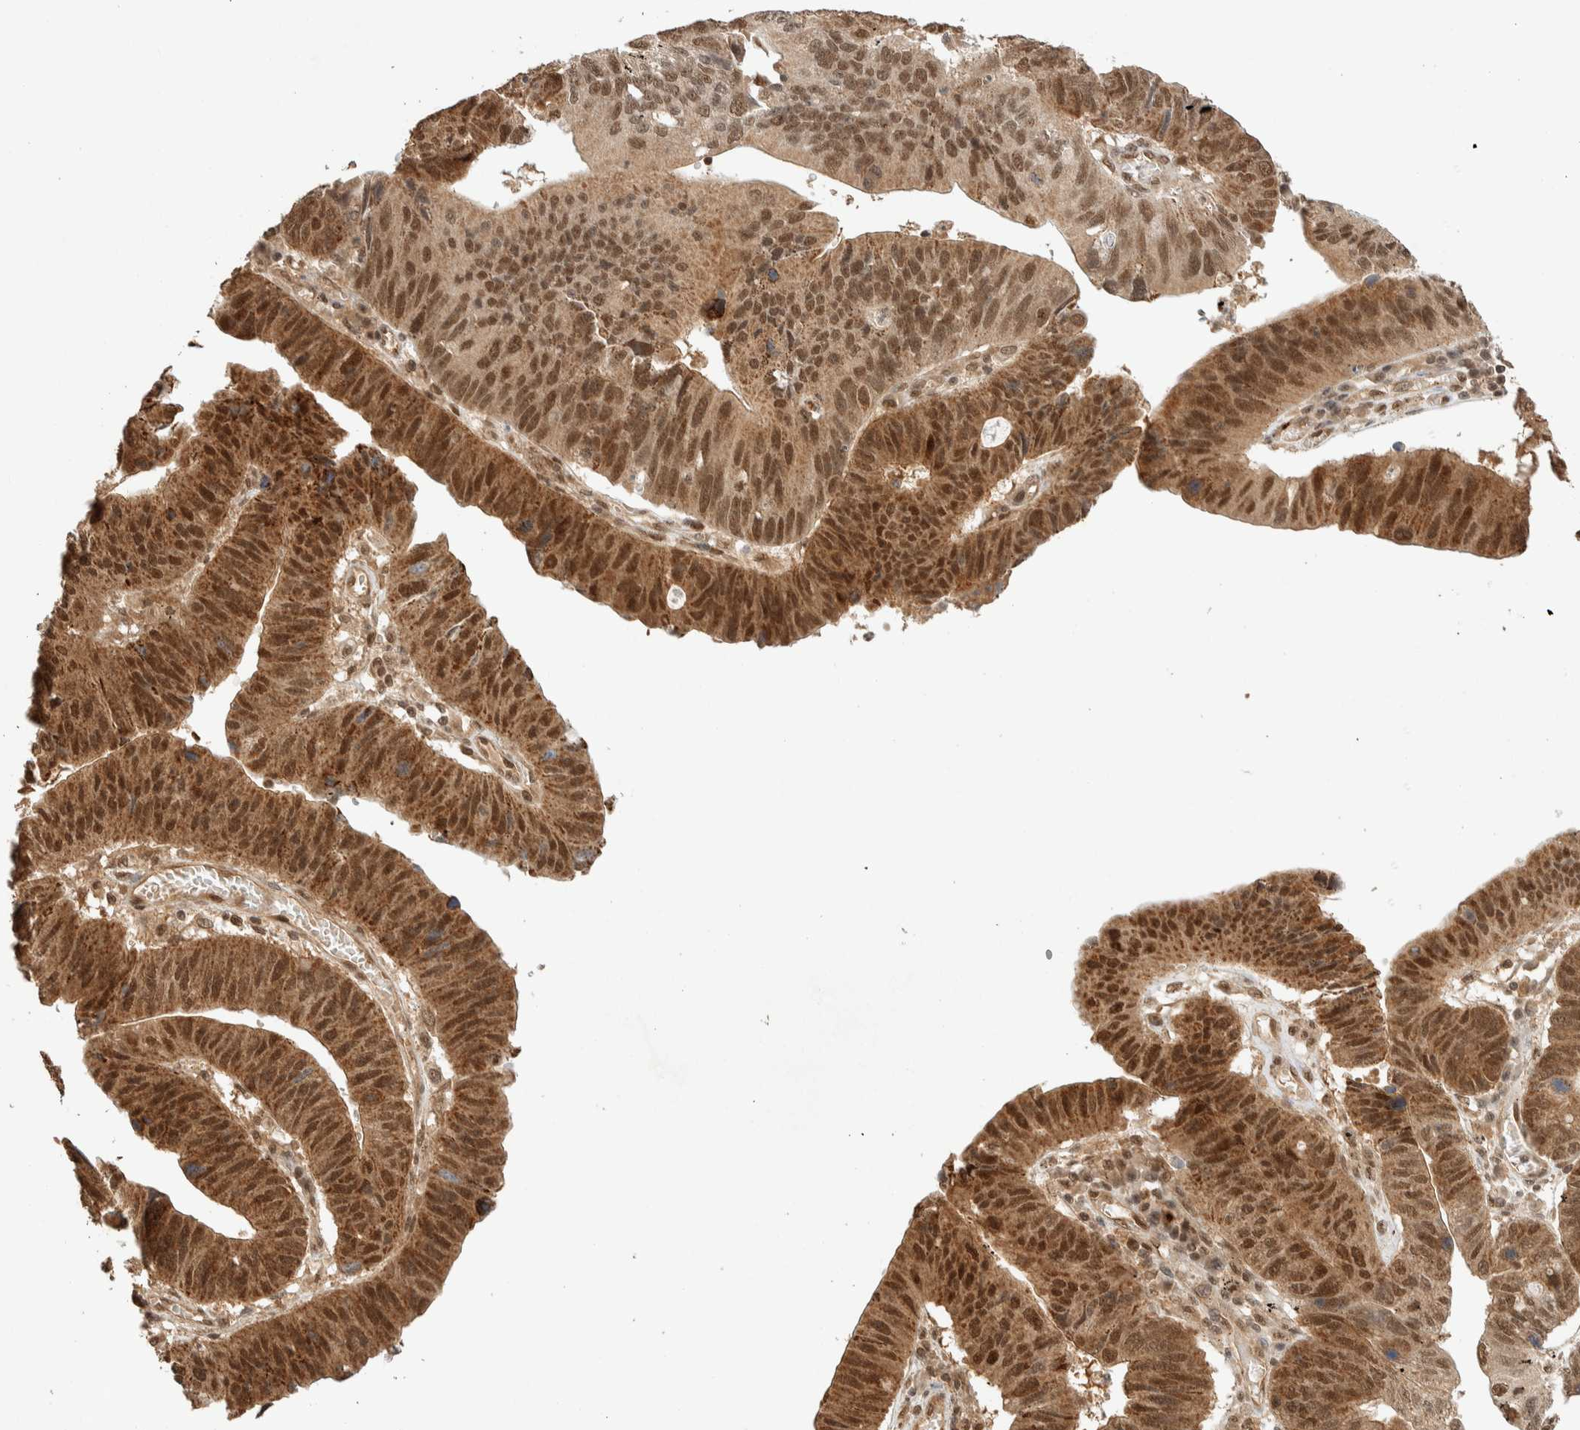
{"staining": {"intensity": "strong", "quantity": ">75%", "location": "cytoplasmic/membranous,nuclear"}, "tissue": "stomach cancer", "cell_type": "Tumor cells", "image_type": "cancer", "snomed": [{"axis": "morphology", "description": "Adenocarcinoma, NOS"}, {"axis": "topography", "description": "Stomach"}], "caption": "A high-resolution image shows IHC staining of stomach adenocarcinoma, which displays strong cytoplasmic/membranous and nuclear positivity in approximately >75% of tumor cells.", "gene": "ZBTB2", "patient": {"sex": "male", "age": 59}}